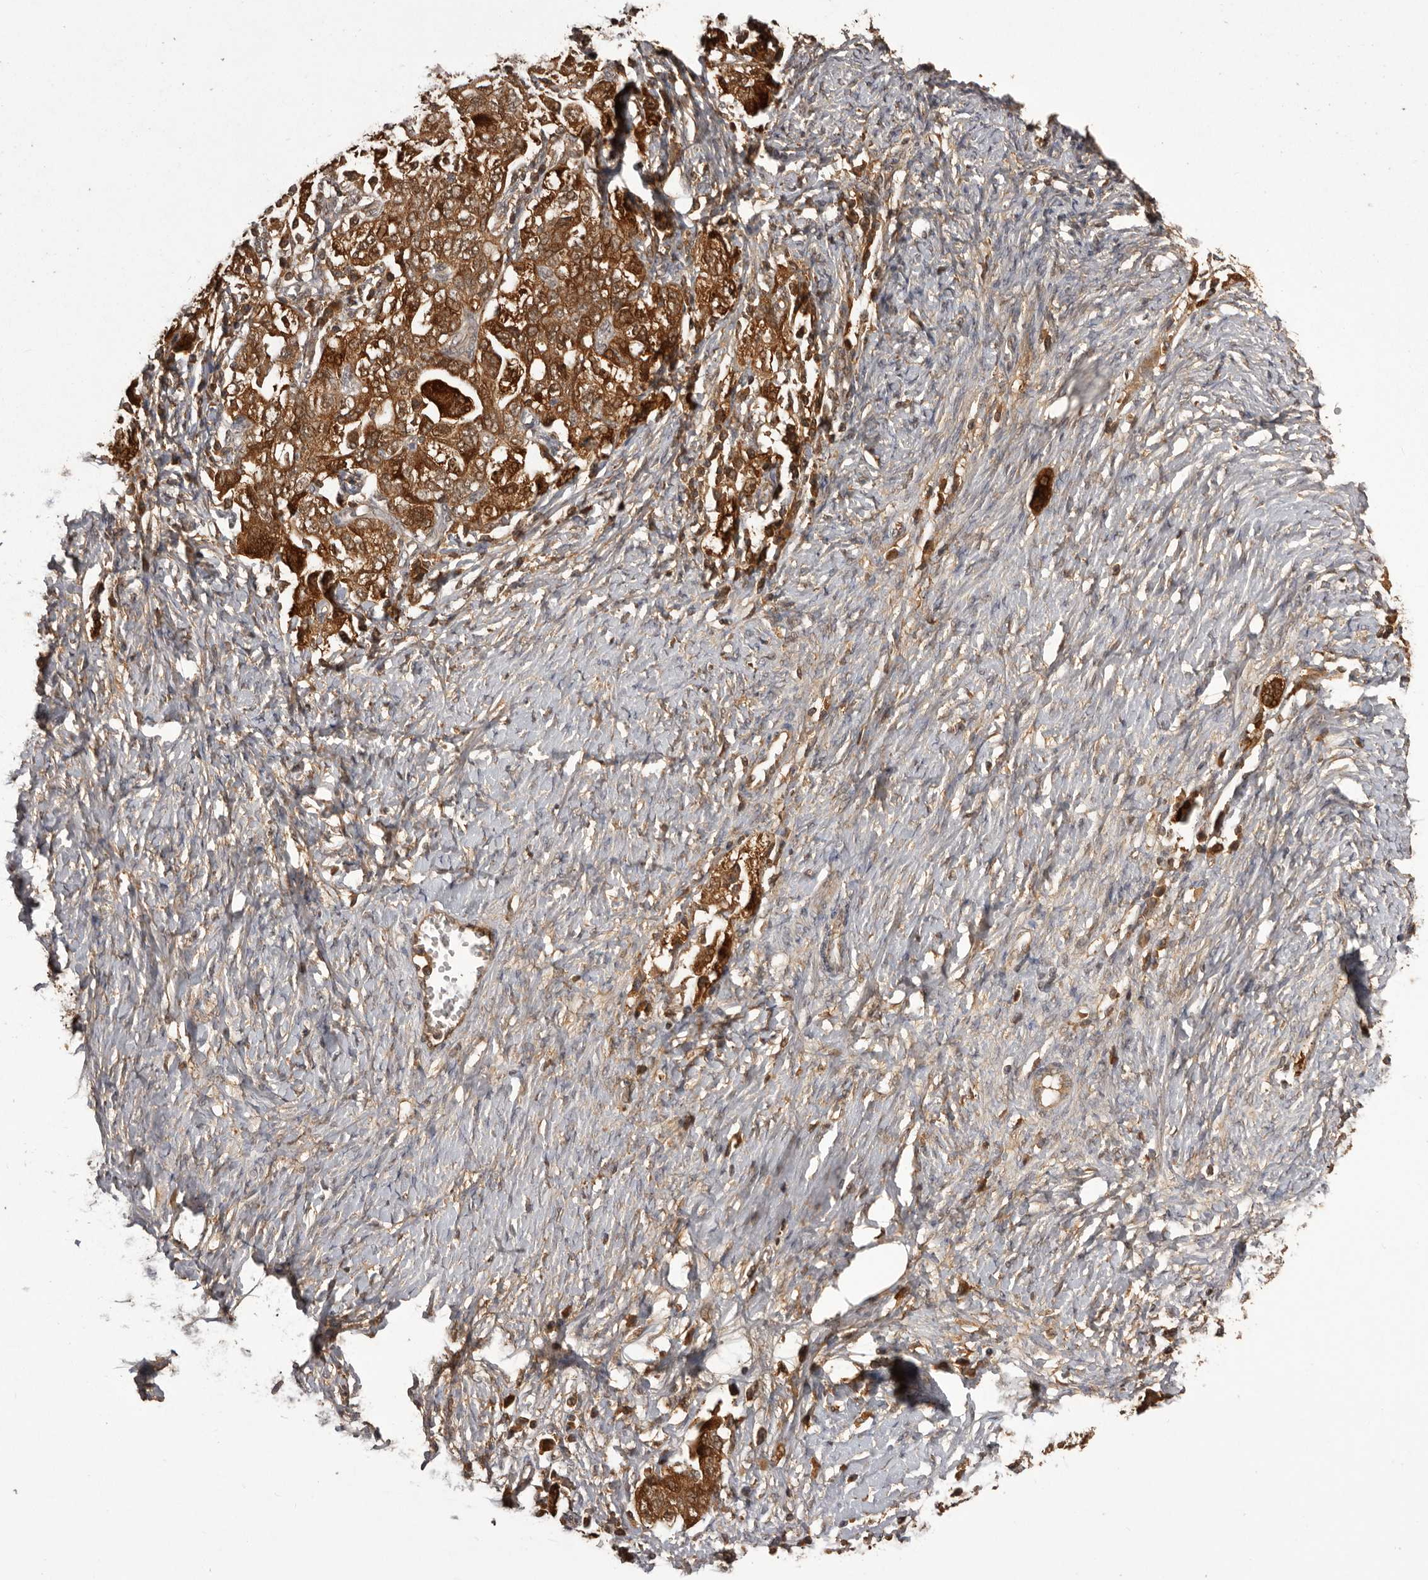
{"staining": {"intensity": "strong", "quantity": ">75%", "location": "cytoplasmic/membranous"}, "tissue": "ovarian cancer", "cell_type": "Tumor cells", "image_type": "cancer", "snomed": [{"axis": "morphology", "description": "Carcinoma, NOS"}, {"axis": "morphology", "description": "Cystadenocarcinoma, serous, NOS"}, {"axis": "topography", "description": "Ovary"}], "caption": "Brown immunohistochemical staining in ovarian carcinoma reveals strong cytoplasmic/membranous positivity in about >75% of tumor cells. Ihc stains the protein of interest in brown and the nuclei are stained blue.", "gene": "SLC22A3", "patient": {"sex": "female", "age": 69}}